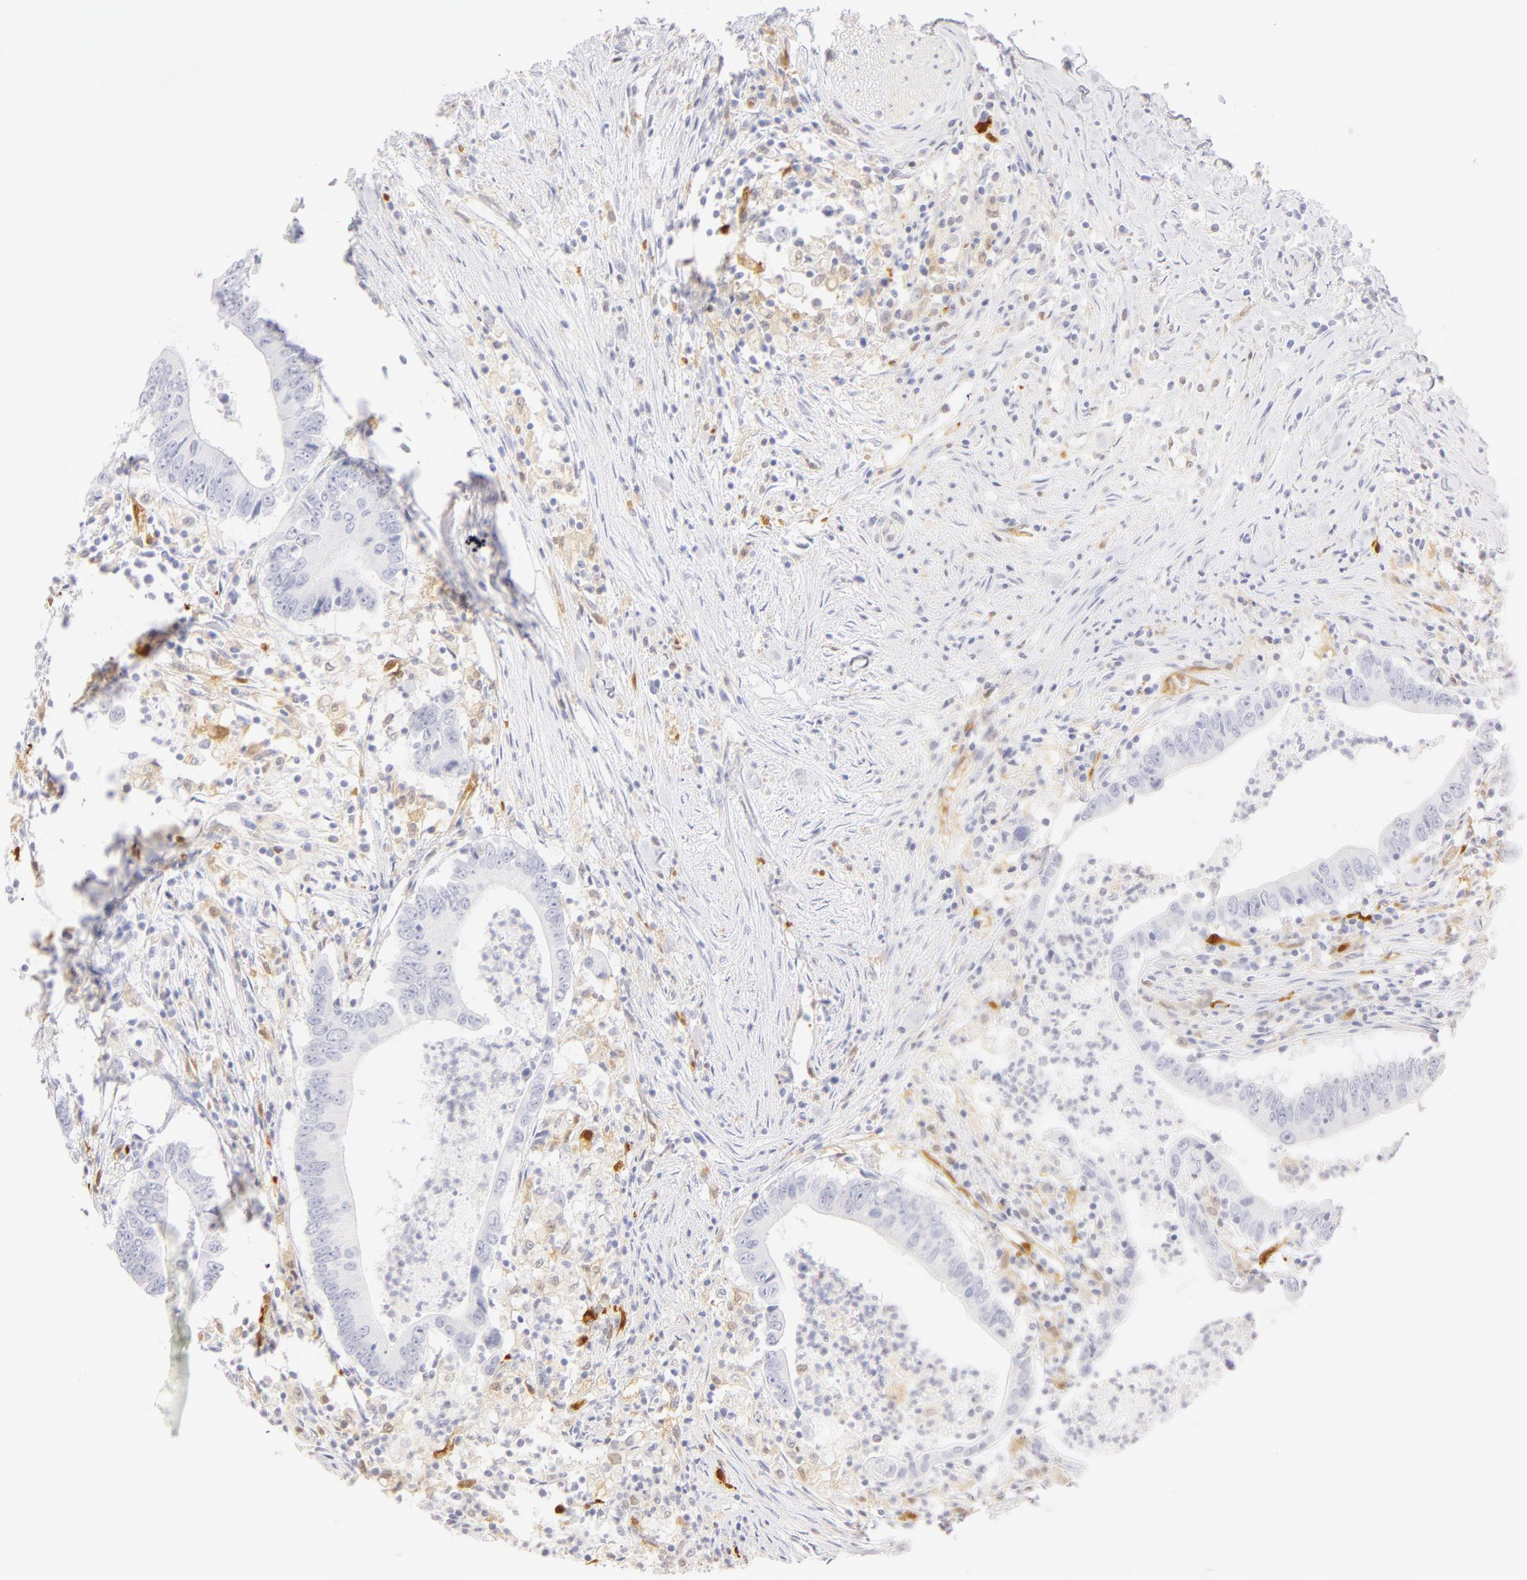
{"staining": {"intensity": "negative", "quantity": "none", "location": "none"}, "tissue": "colorectal cancer", "cell_type": "Tumor cells", "image_type": "cancer", "snomed": [{"axis": "morphology", "description": "Adenocarcinoma, NOS"}, {"axis": "topography", "description": "Colon"}], "caption": "Immunohistochemistry histopathology image of neoplastic tissue: colorectal cancer (adenocarcinoma) stained with DAB (3,3'-diaminobenzidine) exhibits no significant protein expression in tumor cells.", "gene": "CA2", "patient": {"sex": "male", "age": 55}}